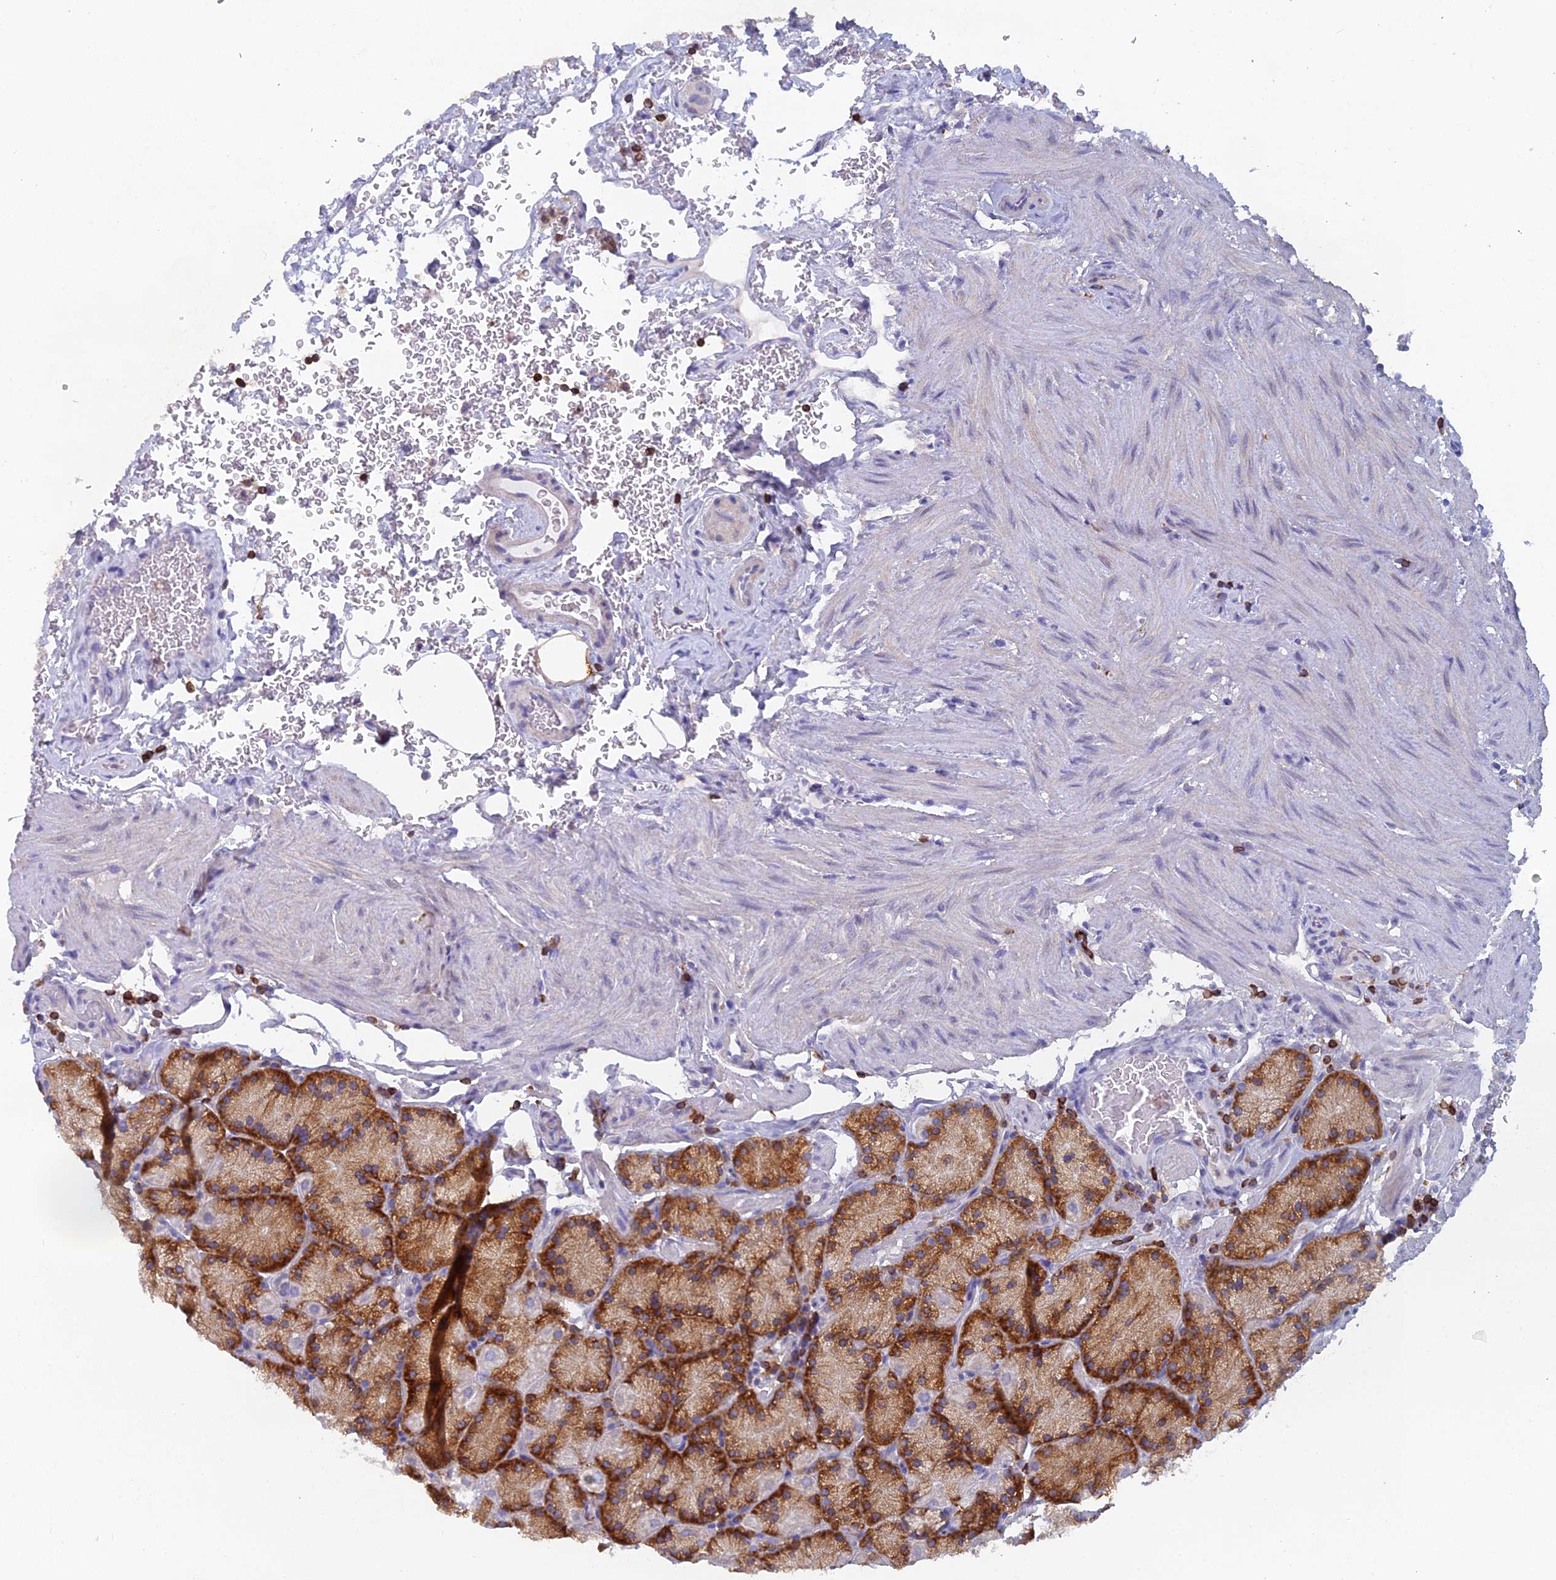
{"staining": {"intensity": "strong", "quantity": "25%-75%", "location": "cytoplasmic/membranous"}, "tissue": "stomach", "cell_type": "Glandular cells", "image_type": "normal", "snomed": [{"axis": "morphology", "description": "Normal tissue, NOS"}, {"axis": "topography", "description": "Stomach, upper"}, {"axis": "topography", "description": "Stomach, lower"}], "caption": "Immunohistochemical staining of normal human stomach shows high levels of strong cytoplasmic/membranous positivity in about 25%-75% of glandular cells. The protein of interest is stained brown, and the nuclei are stained in blue (DAB (3,3'-diaminobenzidine) IHC with brightfield microscopy, high magnification).", "gene": "ABI3BP", "patient": {"sex": "male", "age": 80}}